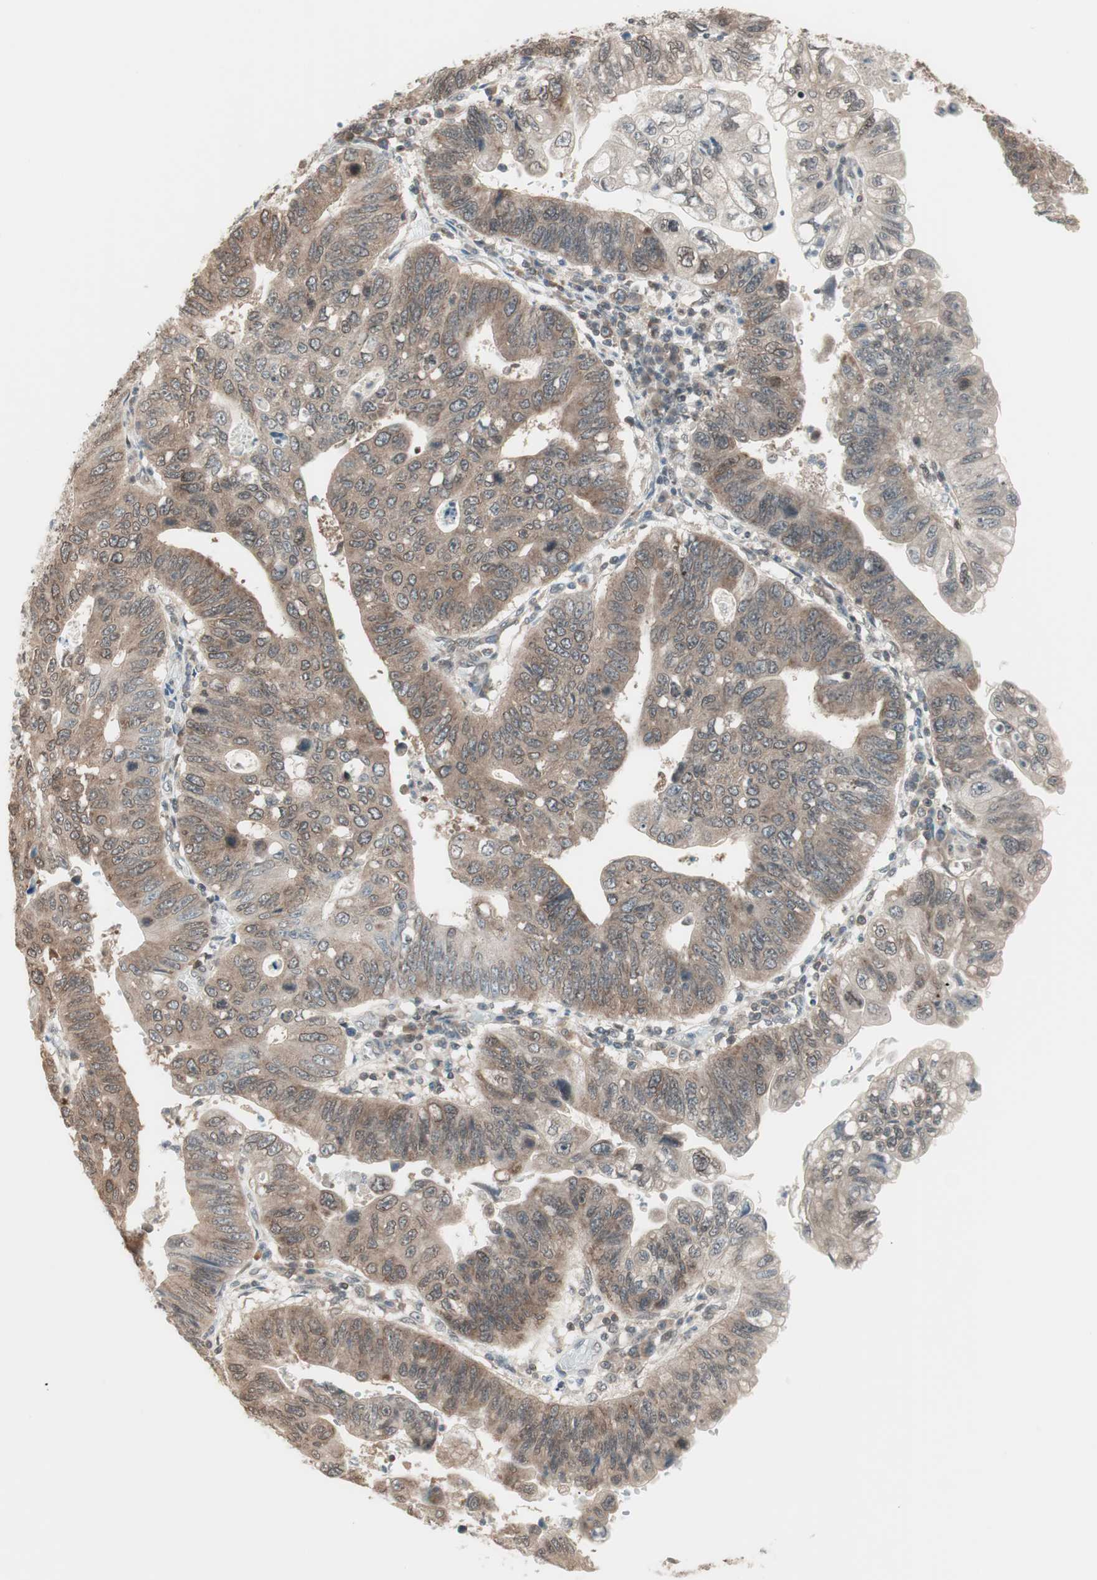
{"staining": {"intensity": "moderate", "quantity": ">75%", "location": "cytoplasmic/membranous"}, "tissue": "stomach cancer", "cell_type": "Tumor cells", "image_type": "cancer", "snomed": [{"axis": "morphology", "description": "Adenocarcinoma, NOS"}, {"axis": "topography", "description": "Stomach"}], "caption": "Immunohistochemical staining of human stomach adenocarcinoma exhibits medium levels of moderate cytoplasmic/membranous protein expression in approximately >75% of tumor cells.", "gene": "UBE2I", "patient": {"sex": "male", "age": 59}}